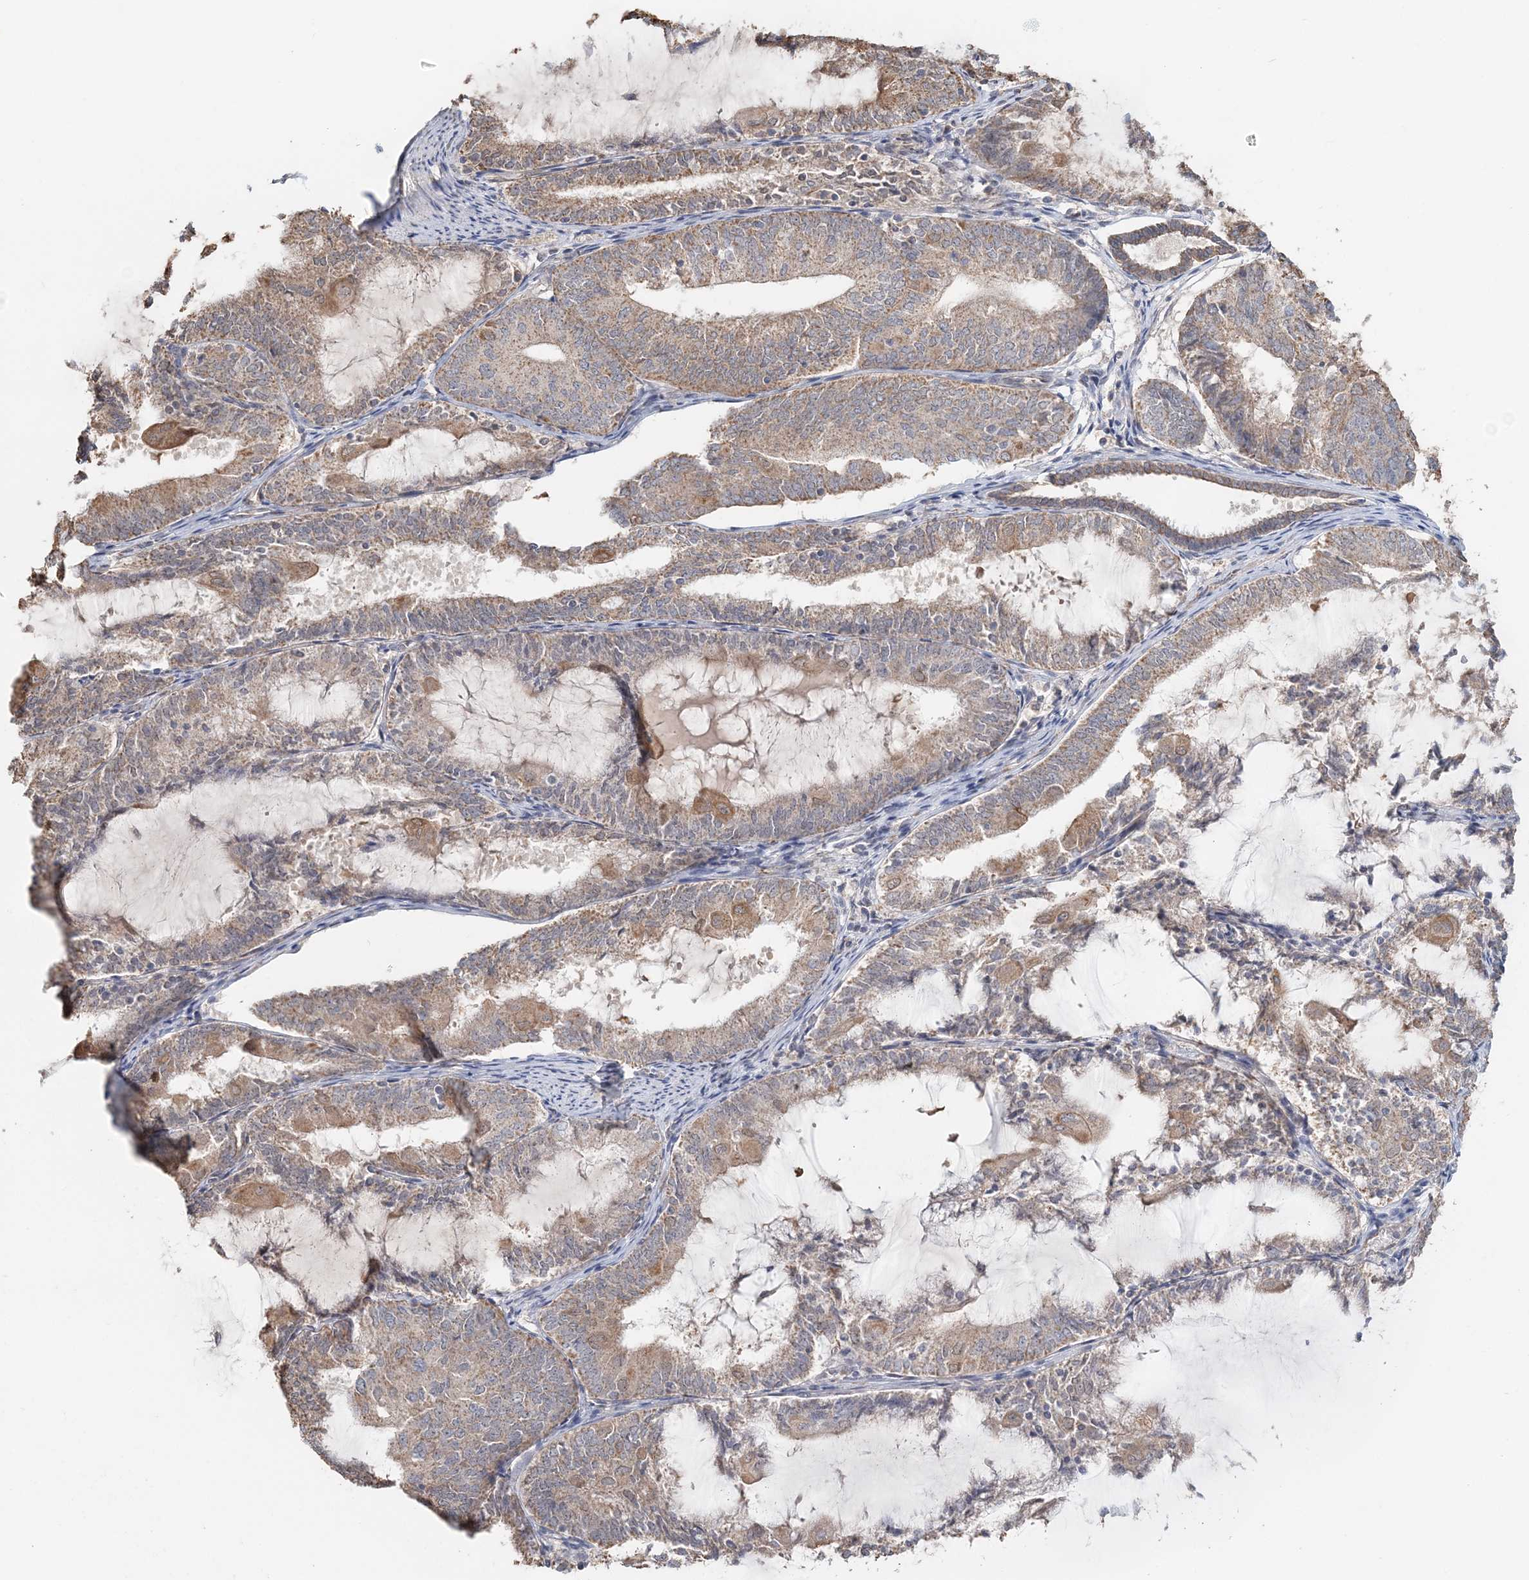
{"staining": {"intensity": "moderate", "quantity": "<25%", "location": "cytoplasmic/membranous"}, "tissue": "endometrial cancer", "cell_type": "Tumor cells", "image_type": "cancer", "snomed": [{"axis": "morphology", "description": "Adenocarcinoma, NOS"}, {"axis": "topography", "description": "Endometrium"}], "caption": "DAB (3,3'-diaminobenzidine) immunohistochemical staining of endometrial adenocarcinoma displays moderate cytoplasmic/membranous protein staining in approximately <25% of tumor cells. The staining was performed using DAB (3,3'-diaminobenzidine), with brown indicating positive protein expression. Nuclei are stained blue with hematoxylin.", "gene": "FBXO38", "patient": {"sex": "female", "age": 81}}